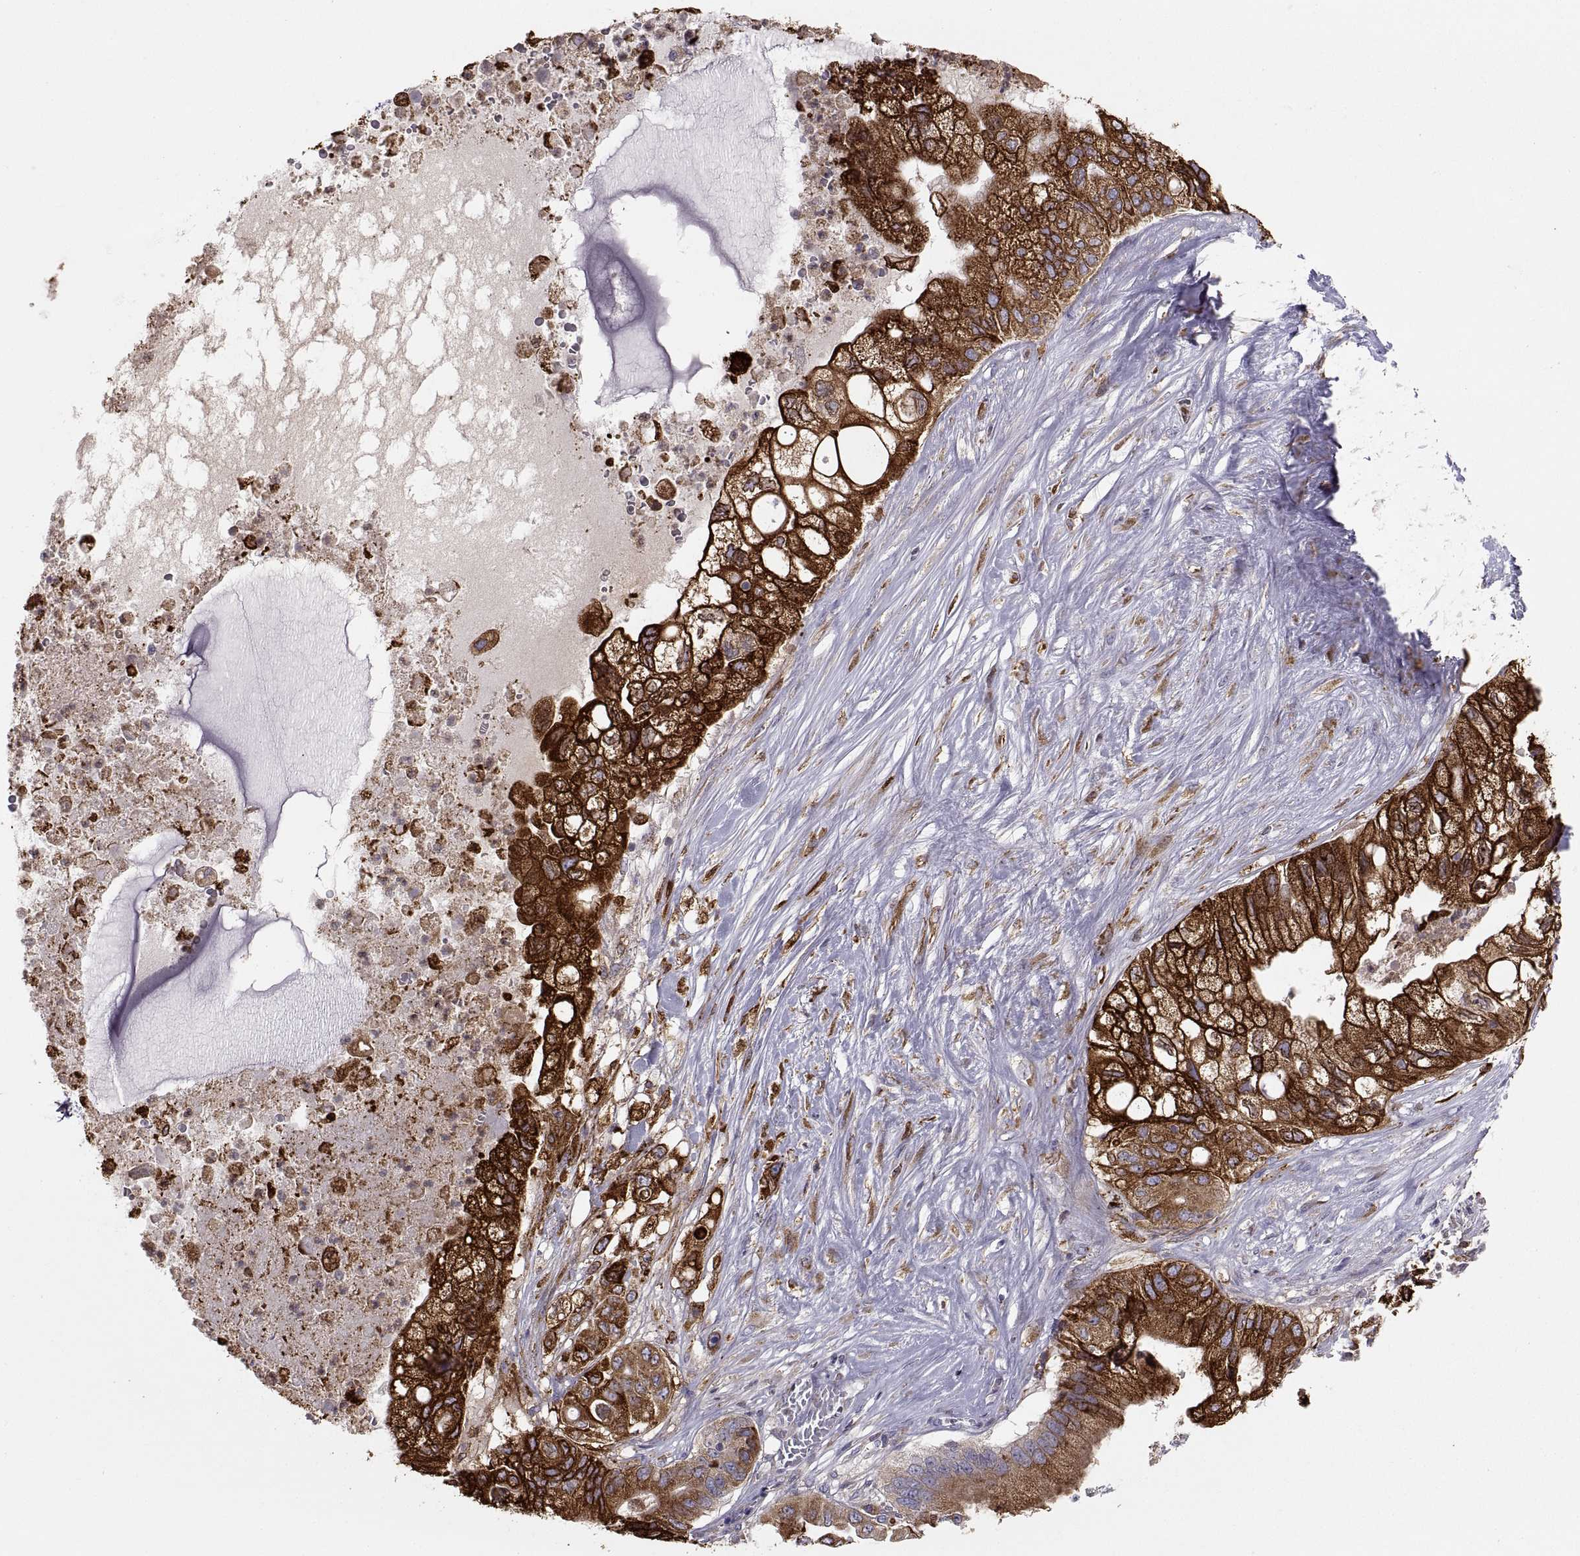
{"staining": {"intensity": "strong", "quantity": ">75%", "location": "cytoplasmic/membranous"}, "tissue": "pancreatic cancer", "cell_type": "Tumor cells", "image_type": "cancer", "snomed": [{"axis": "morphology", "description": "Adenocarcinoma, NOS"}, {"axis": "topography", "description": "Pancreas"}], "caption": "Immunohistochemistry staining of pancreatic cancer, which exhibits high levels of strong cytoplasmic/membranous staining in approximately >75% of tumor cells indicating strong cytoplasmic/membranous protein positivity. The staining was performed using DAB (3,3'-diaminobenzidine) (brown) for protein detection and nuclei were counterstained in hematoxylin (blue).", "gene": "ERO1A", "patient": {"sex": "female", "age": 72}}